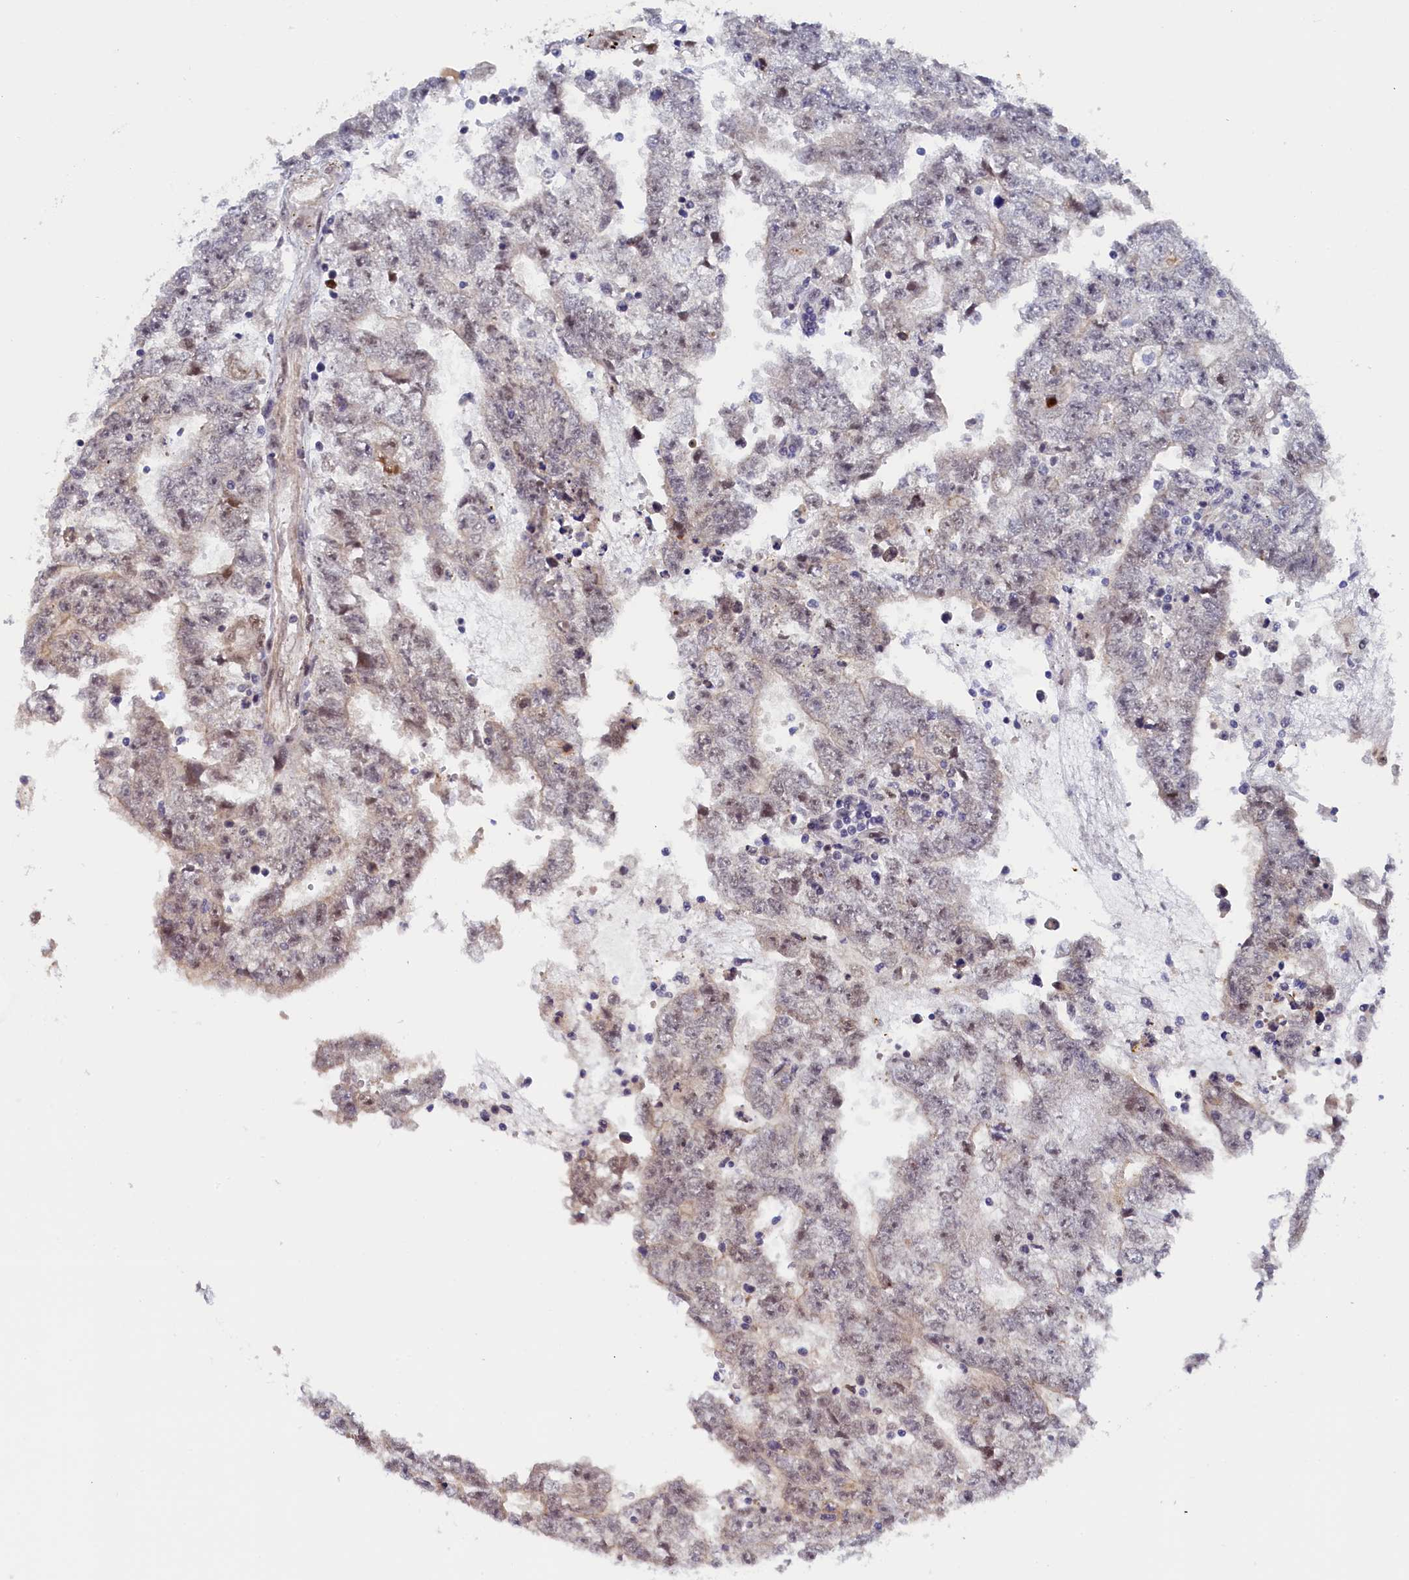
{"staining": {"intensity": "moderate", "quantity": "25%-75%", "location": "nuclear"}, "tissue": "testis cancer", "cell_type": "Tumor cells", "image_type": "cancer", "snomed": [{"axis": "morphology", "description": "Carcinoma, Embryonal, NOS"}, {"axis": "topography", "description": "Testis"}], "caption": "Protein staining exhibits moderate nuclear staining in approximately 25%-75% of tumor cells in testis cancer.", "gene": "INTS14", "patient": {"sex": "male", "age": 25}}